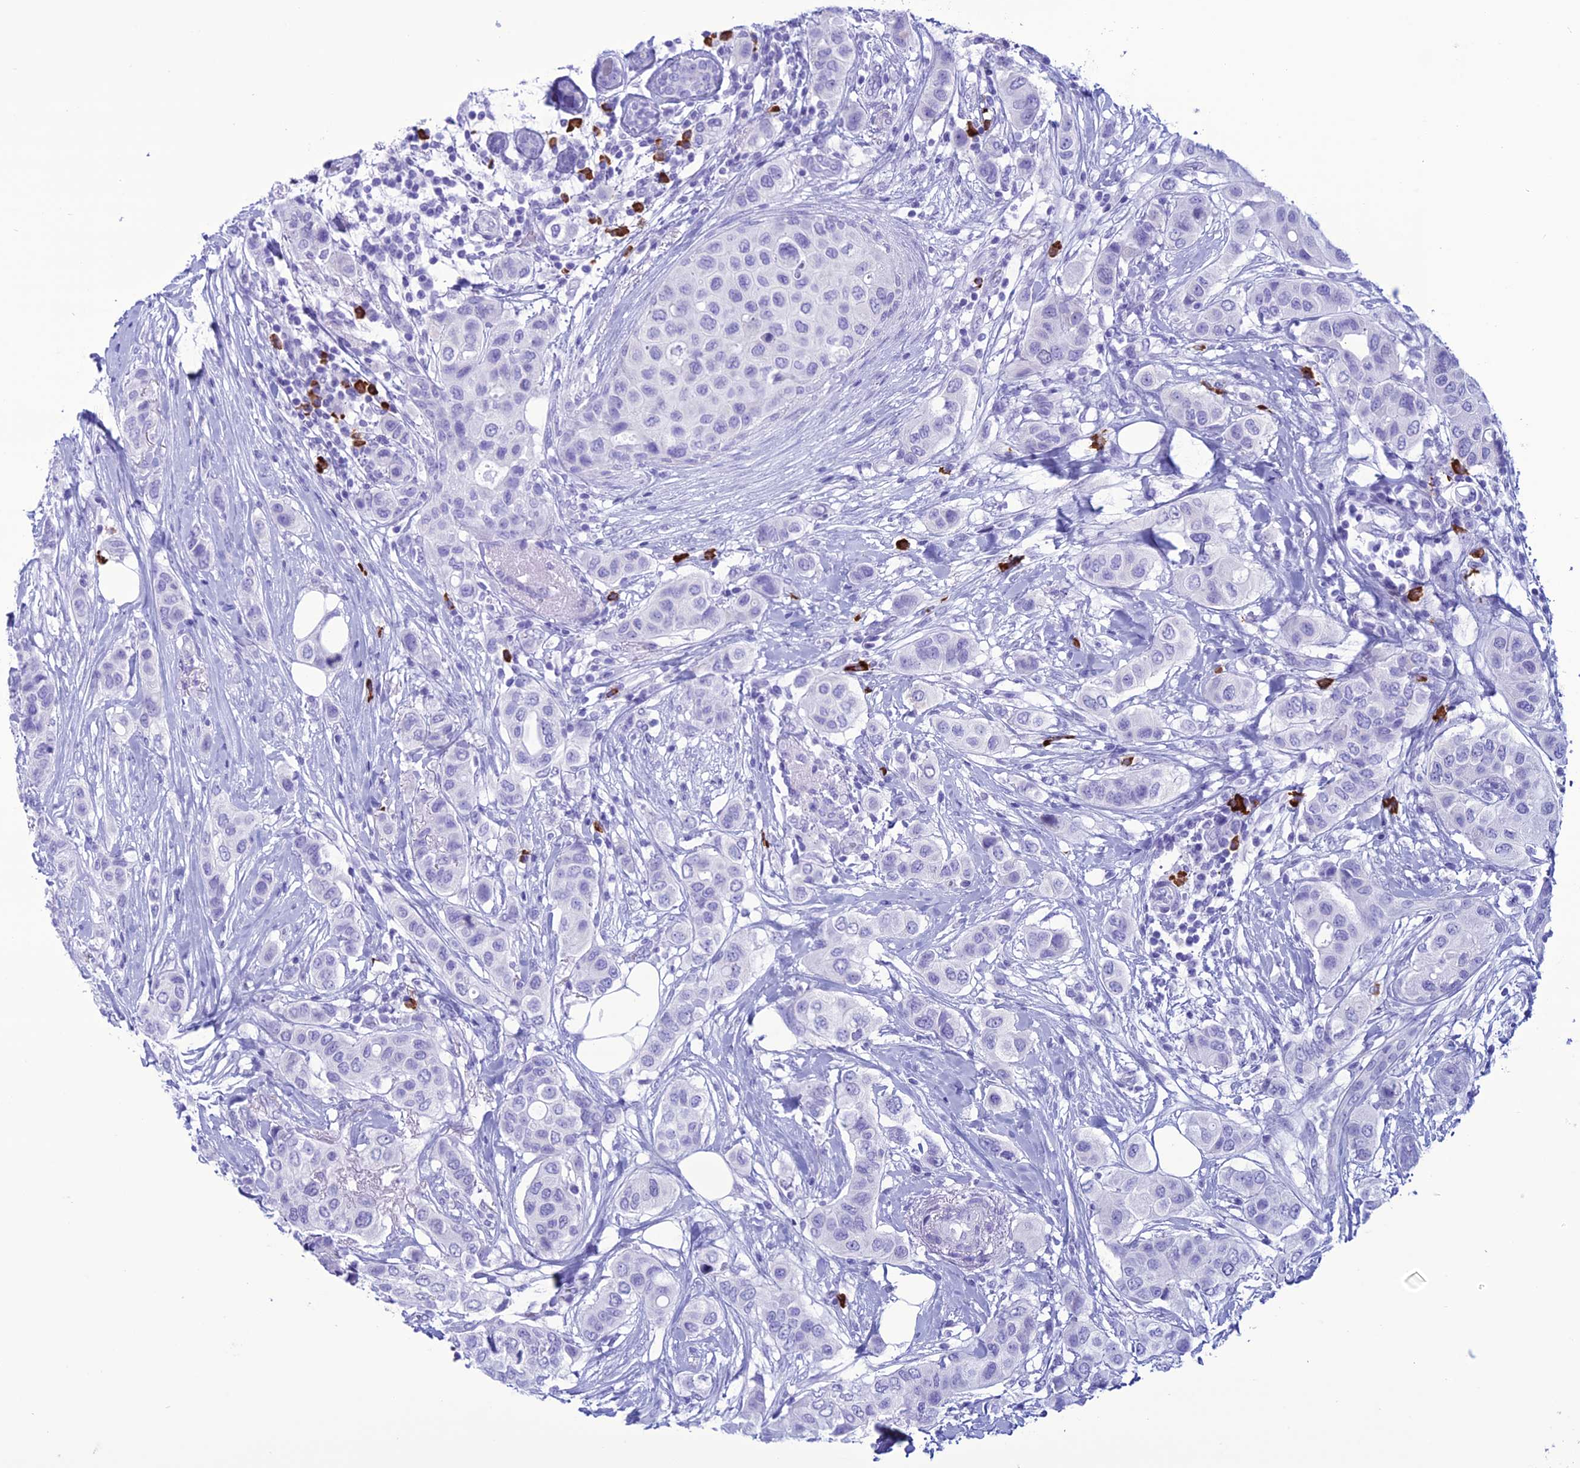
{"staining": {"intensity": "negative", "quantity": "none", "location": "none"}, "tissue": "breast cancer", "cell_type": "Tumor cells", "image_type": "cancer", "snomed": [{"axis": "morphology", "description": "Lobular carcinoma"}, {"axis": "topography", "description": "Breast"}], "caption": "Tumor cells show no significant positivity in lobular carcinoma (breast).", "gene": "MZB1", "patient": {"sex": "female", "age": 51}}